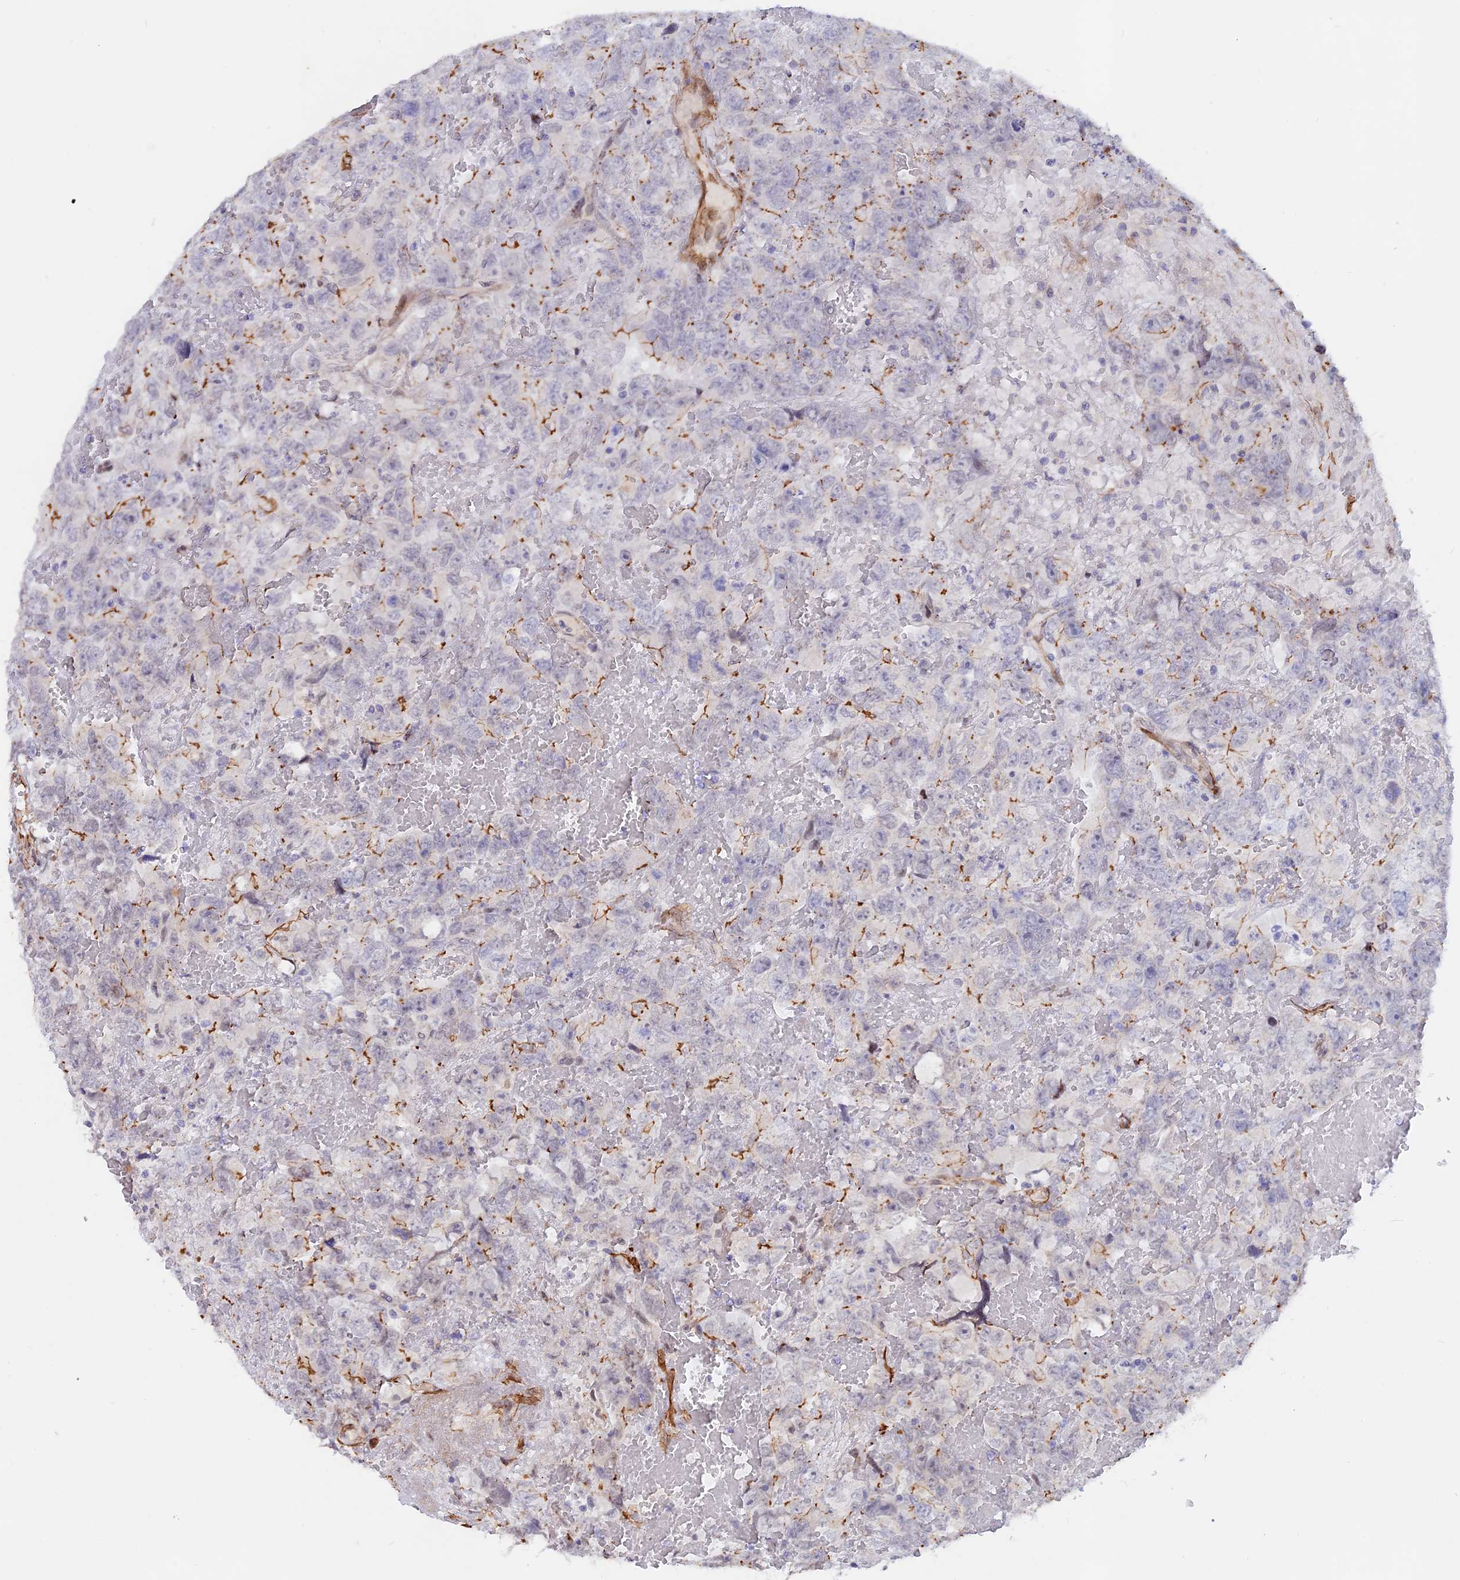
{"staining": {"intensity": "moderate", "quantity": "<25%", "location": "cytoplasmic/membranous"}, "tissue": "testis cancer", "cell_type": "Tumor cells", "image_type": "cancer", "snomed": [{"axis": "morphology", "description": "Carcinoma, Embryonal, NOS"}, {"axis": "topography", "description": "Testis"}], "caption": "The micrograph shows staining of embryonal carcinoma (testis), revealing moderate cytoplasmic/membranous protein positivity (brown color) within tumor cells. (brown staining indicates protein expression, while blue staining denotes nuclei).", "gene": "CCDC154", "patient": {"sex": "male", "age": 45}}